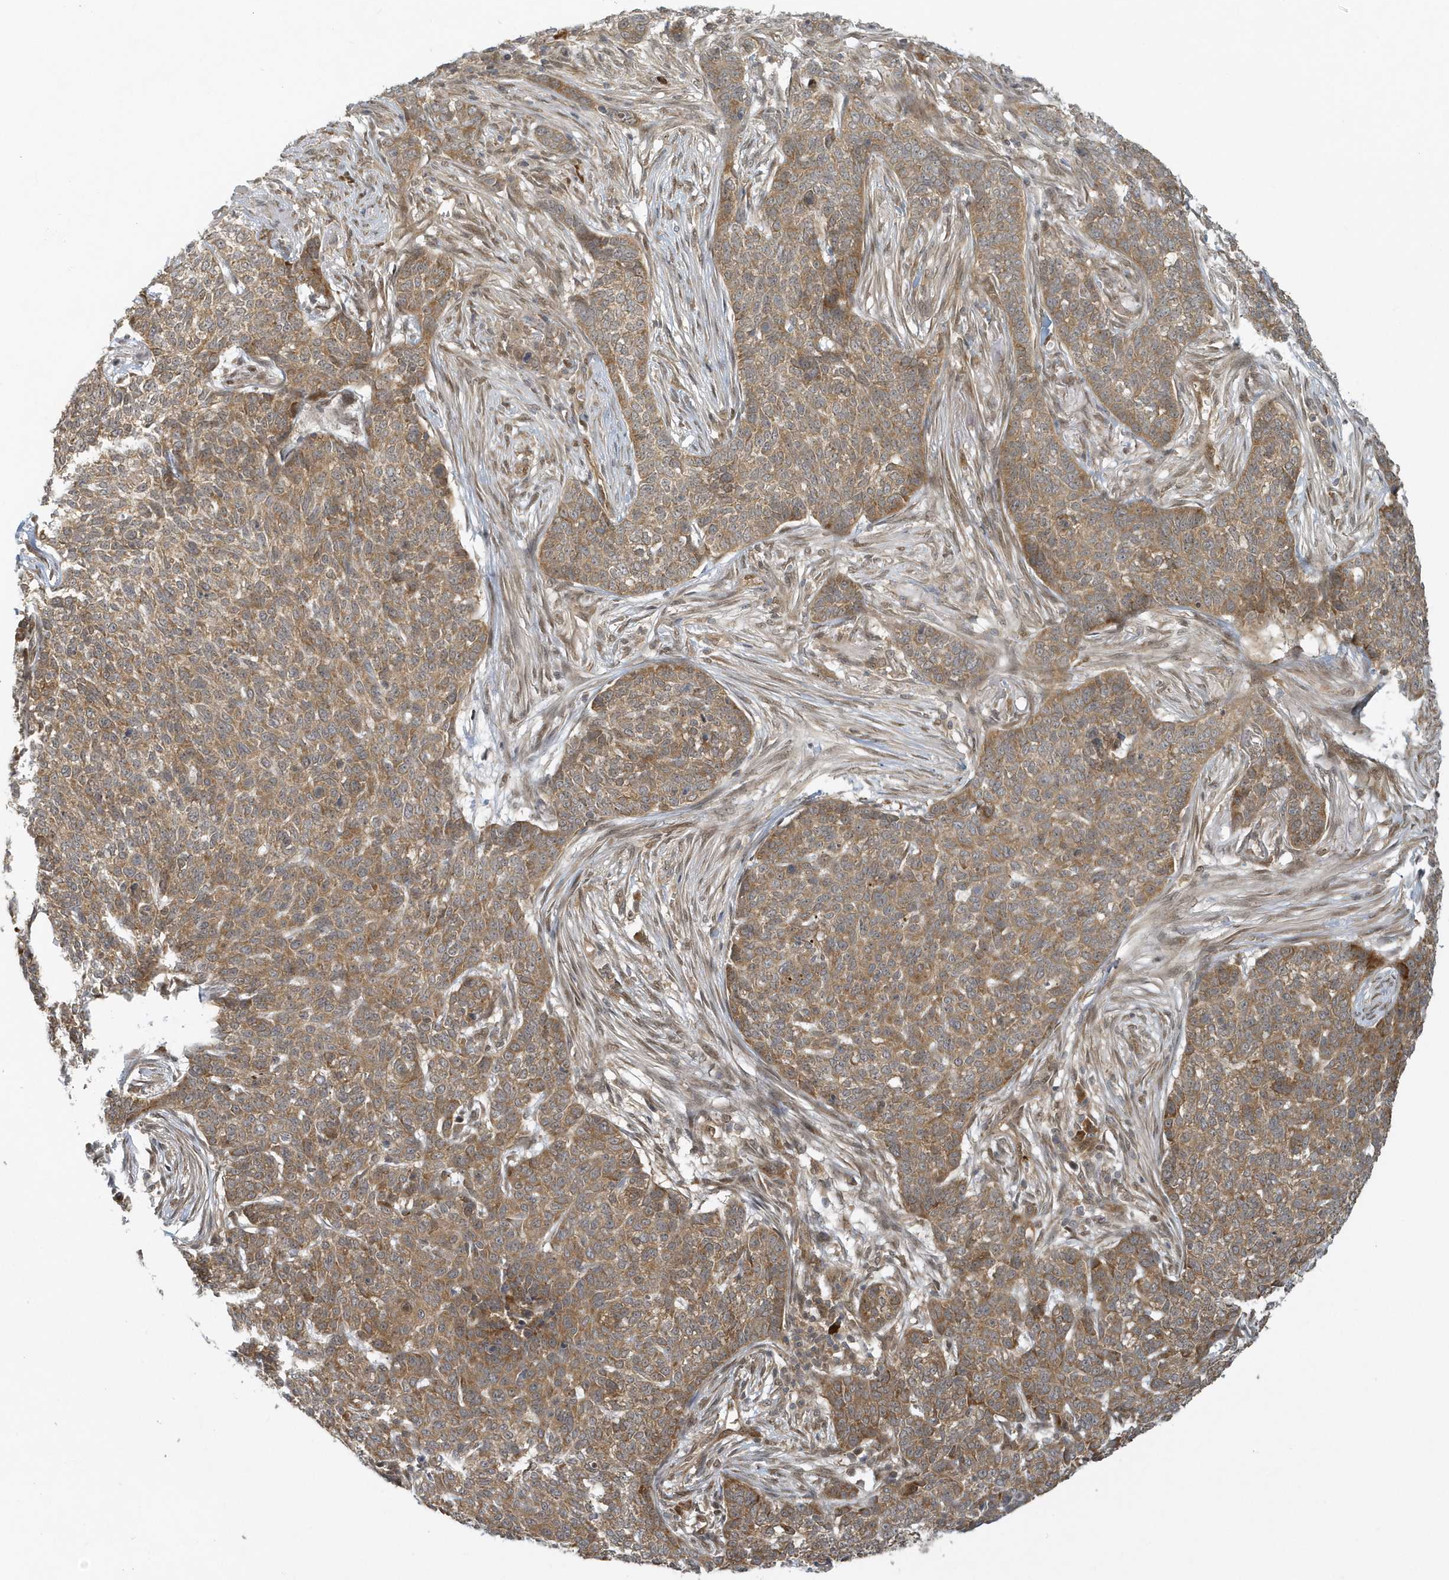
{"staining": {"intensity": "moderate", "quantity": ">75%", "location": "cytoplasmic/membranous"}, "tissue": "skin cancer", "cell_type": "Tumor cells", "image_type": "cancer", "snomed": [{"axis": "morphology", "description": "Basal cell carcinoma"}, {"axis": "topography", "description": "Skin"}], "caption": "Protein analysis of skin cancer tissue reveals moderate cytoplasmic/membranous positivity in approximately >75% of tumor cells.", "gene": "ATG4A", "patient": {"sex": "male", "age": 85}}